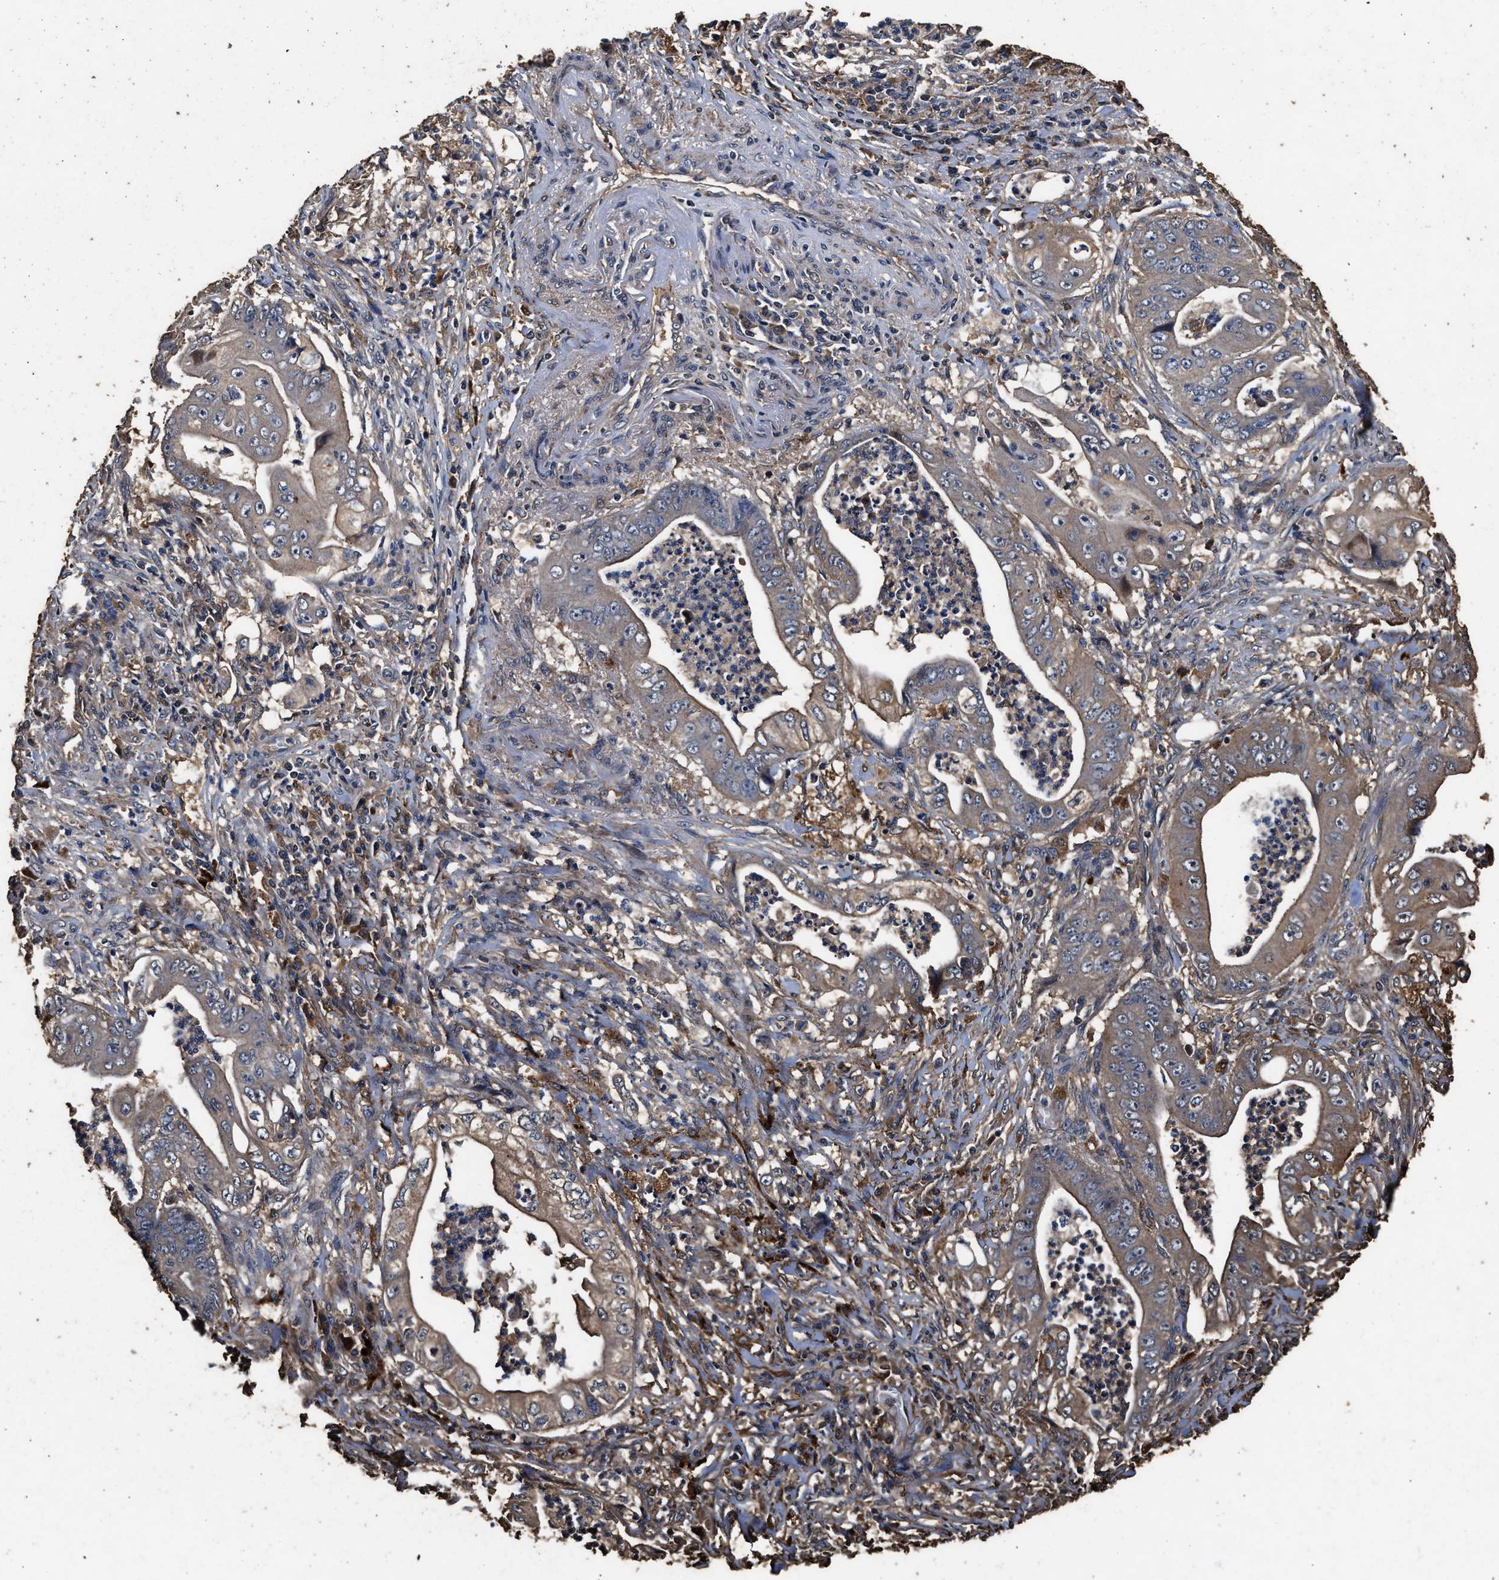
{"staining": {"intensity": "weak", "quantity": "25%-75%", "location": "cytoplasmic/membranous"}, "tissue": "stomach cancer", "cell_type": "Tumor cells", "image_type": "cancer", "snomed": [{"axis": "morphology", "description": "Adenocarcinoma, NOS"}, {"axis": "topography", "description": "Stomach"}], "caption": "Weak cytoplasmic/membranous staining is appreciated in about 25%-75% of tumor cells in adenocarcinoma (stomach).", "gene": "KYAT1", "patient": {"sex": "female", "age": 73}}